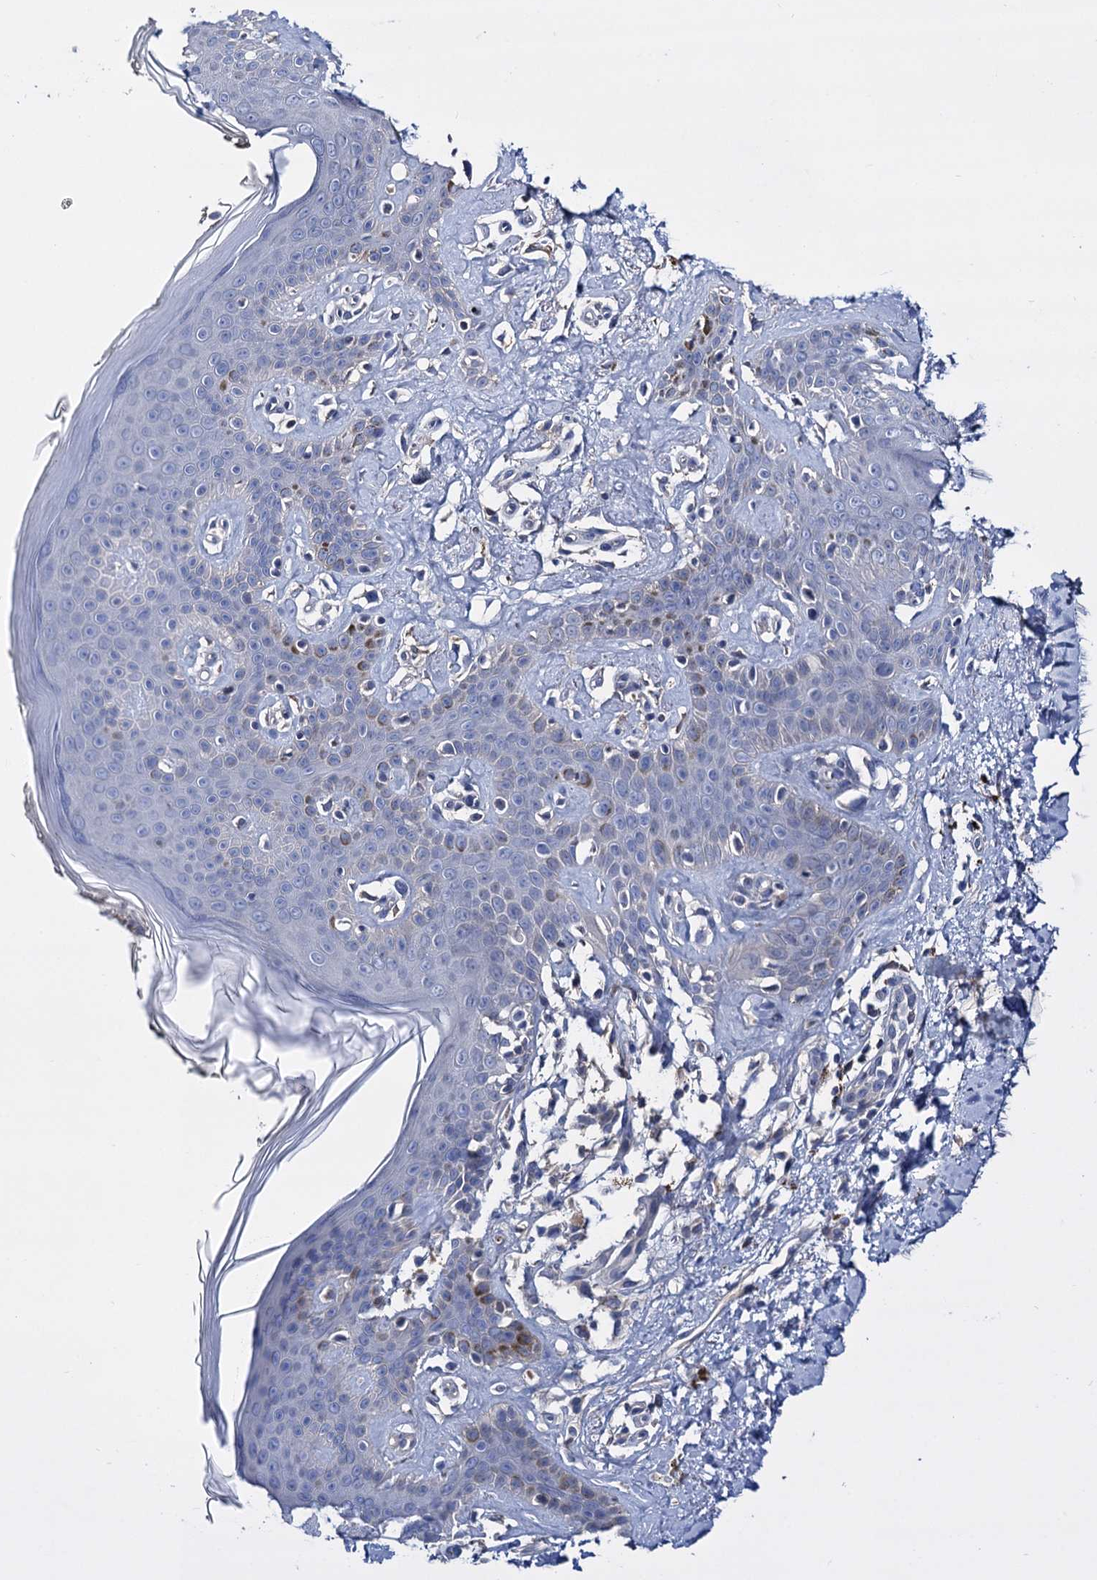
{"staining": {"intensity": "negative", "quantity": "none", "location": "none"}, "tissue": "skin", "cell_type": "Fibroblasts", "image_type": "normal", "snomed": [{"axis": "morphology", "description": "Normal tissue, NOS"}, {"axis": "topography", "description": "Skin"}], "caption": "Image shows no protein staining in fibroblasts of unremarkable skin.", "gene": "PPP1R32", "patient": {"sex": "female", "age": 64}}